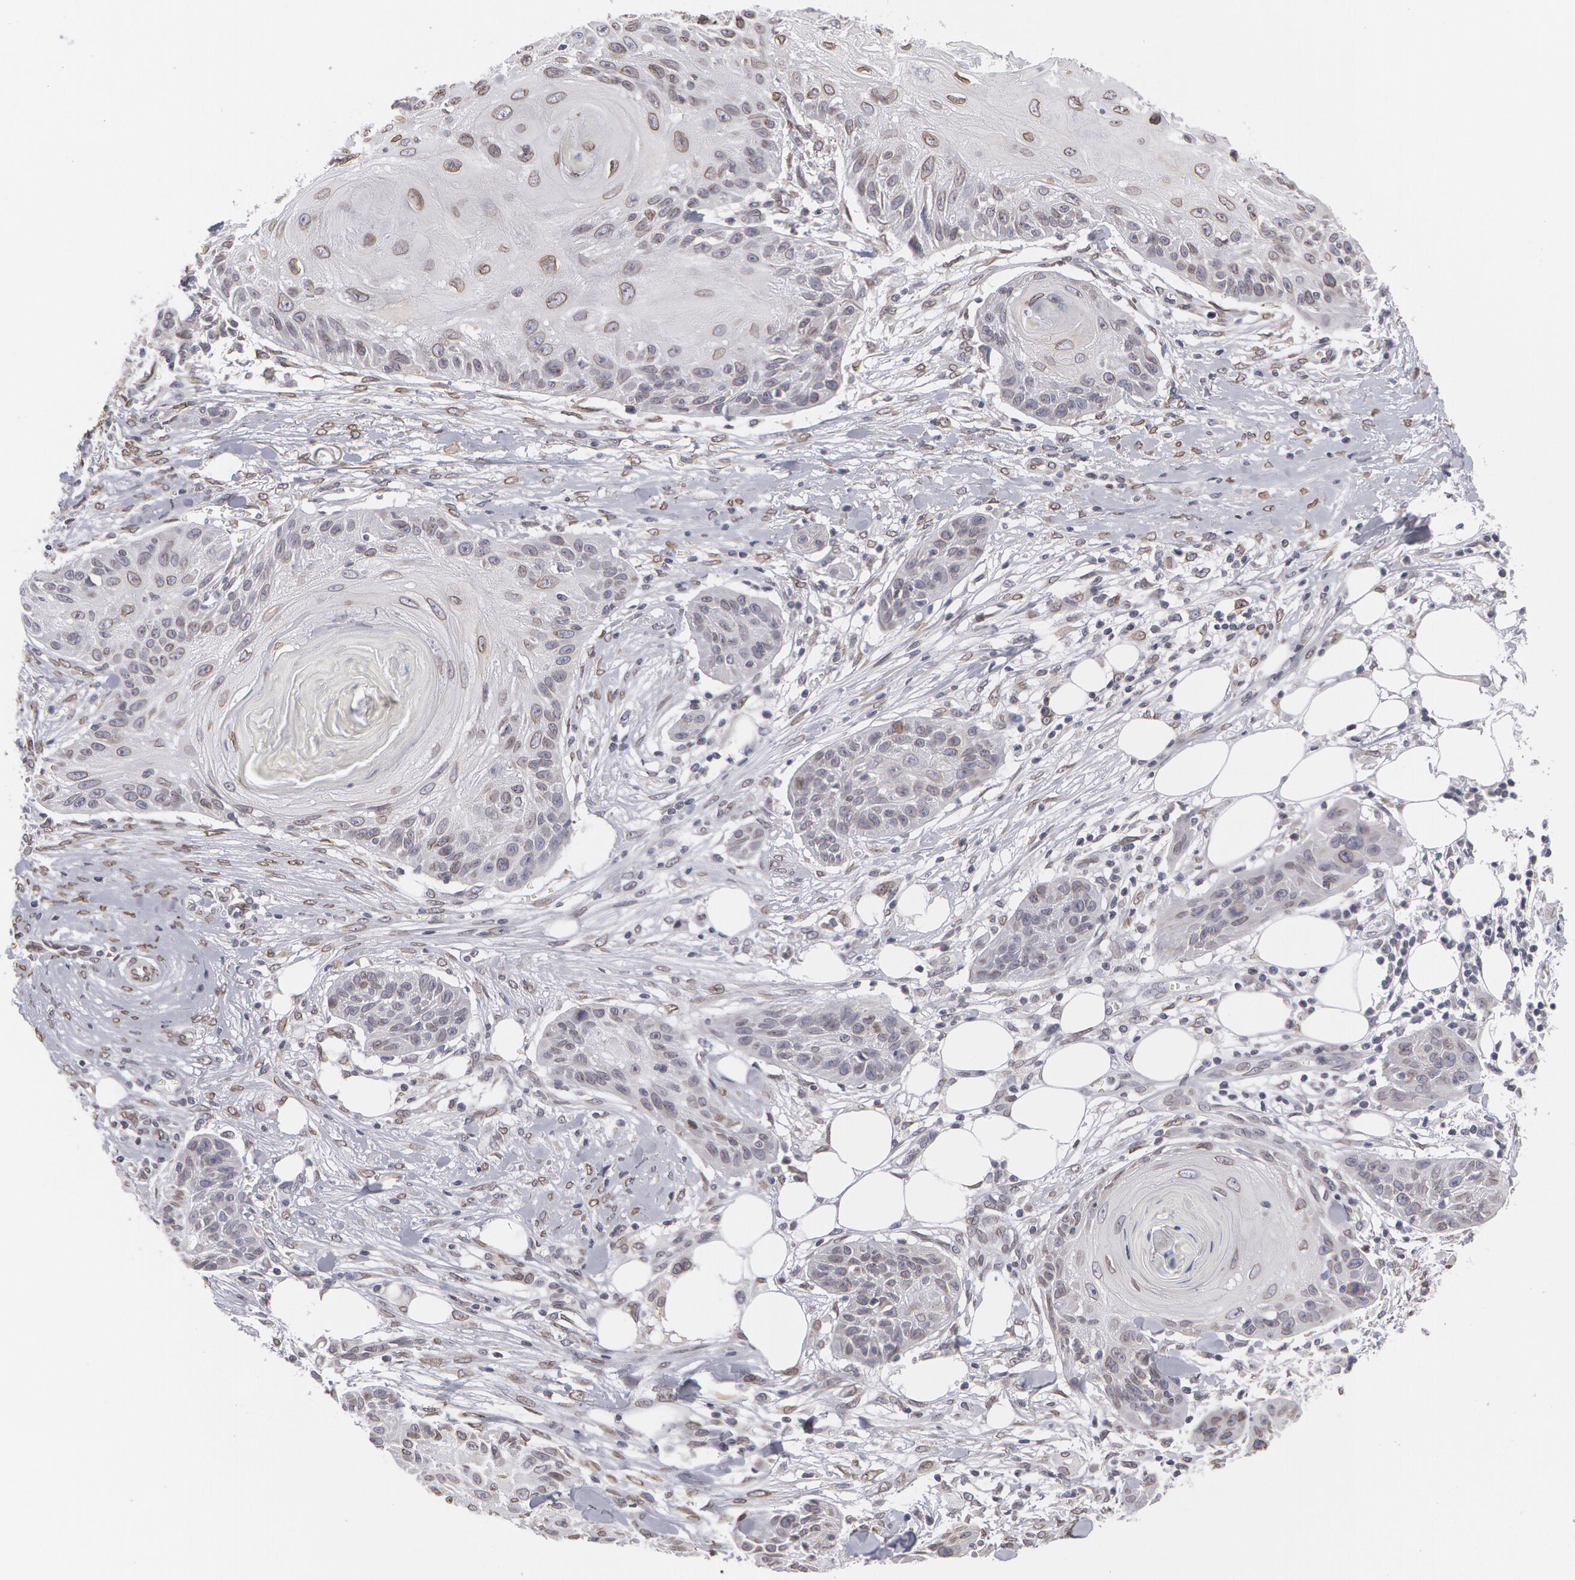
{"staining": {"intensity": "negative", "quantity": "none", "location": "none"}, "tissue": "skin cancer", "cell_type": "Tumor cells", "image_type": "cancer", "snomed": [{"axis": "morphology", "description": "Squamous cell carcinoma, NOS"}, {"axis": "topography", "description": "Skin"}], "caption": "IHC histopathology image of skin squamous cell carcinoma stained for a protein (brown), which displays no staining in tumor cells. The staining was performed using DAB (3,3'-diaminobenzidine) to visualize the protein expression in brown, while the nuclei were stained in blue with hematoxylin (Magnification: 20x).", "gene": "EMD", "patient": {"sex": "female", "age": 88}}